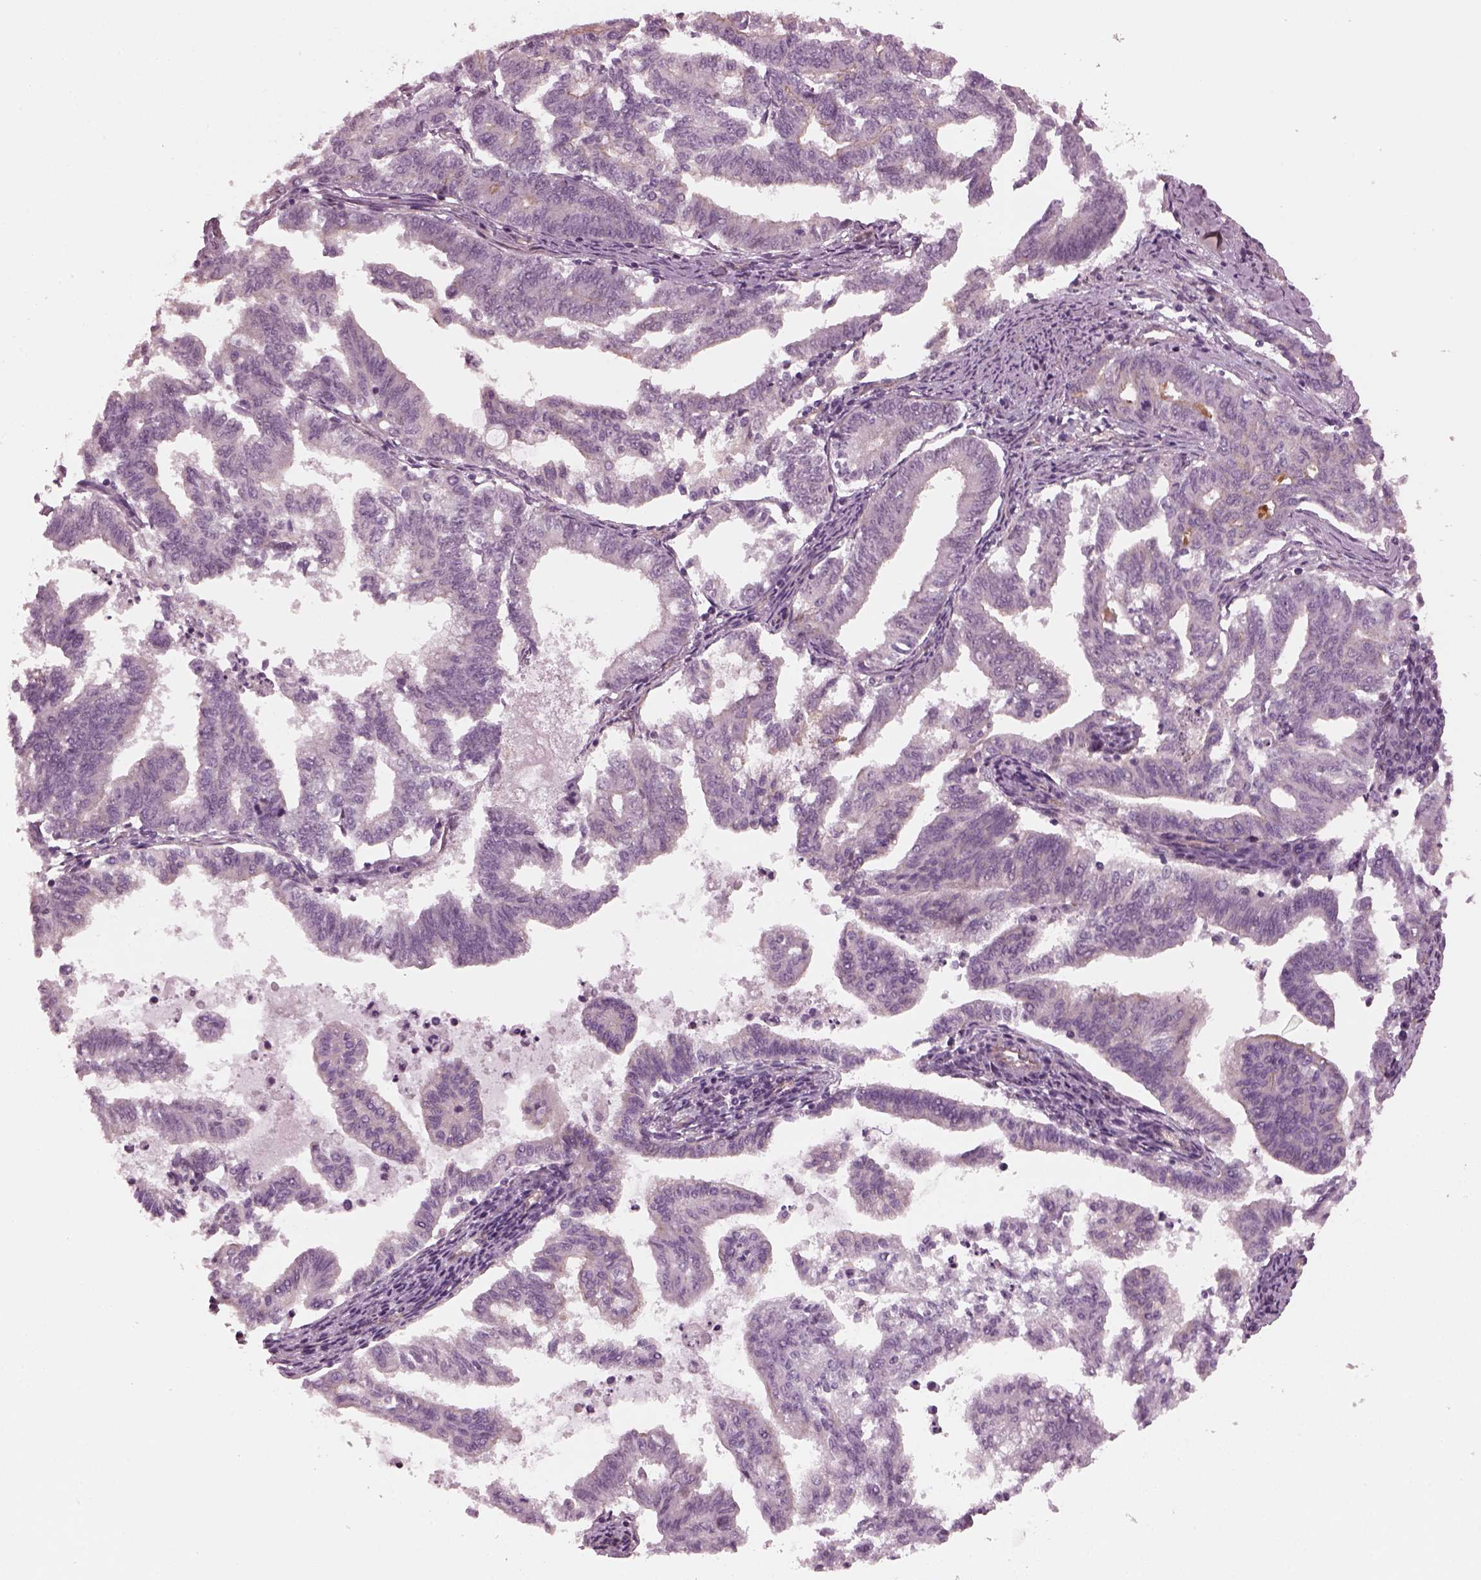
{"staining": {"intensity": "negative", "quantity": "none", "location": "none"}, "tissue": "endometrial cancer", "cell_type": "Tumor cells", "image_type": "cancer", "snomed": [{"axis": "morphology", "description": "Adenocarcinoma, NOS"}, {"axis": "topography", "description": "Endometrium"}], "caption": "IHC micrograph of human endometrial cancer (adenocarcinoma) stained for a protein (brown), which demonstrates no staining in tumor cells.", "gene": "ODAD1", "patient": {"sex": "female", "age": 79}}